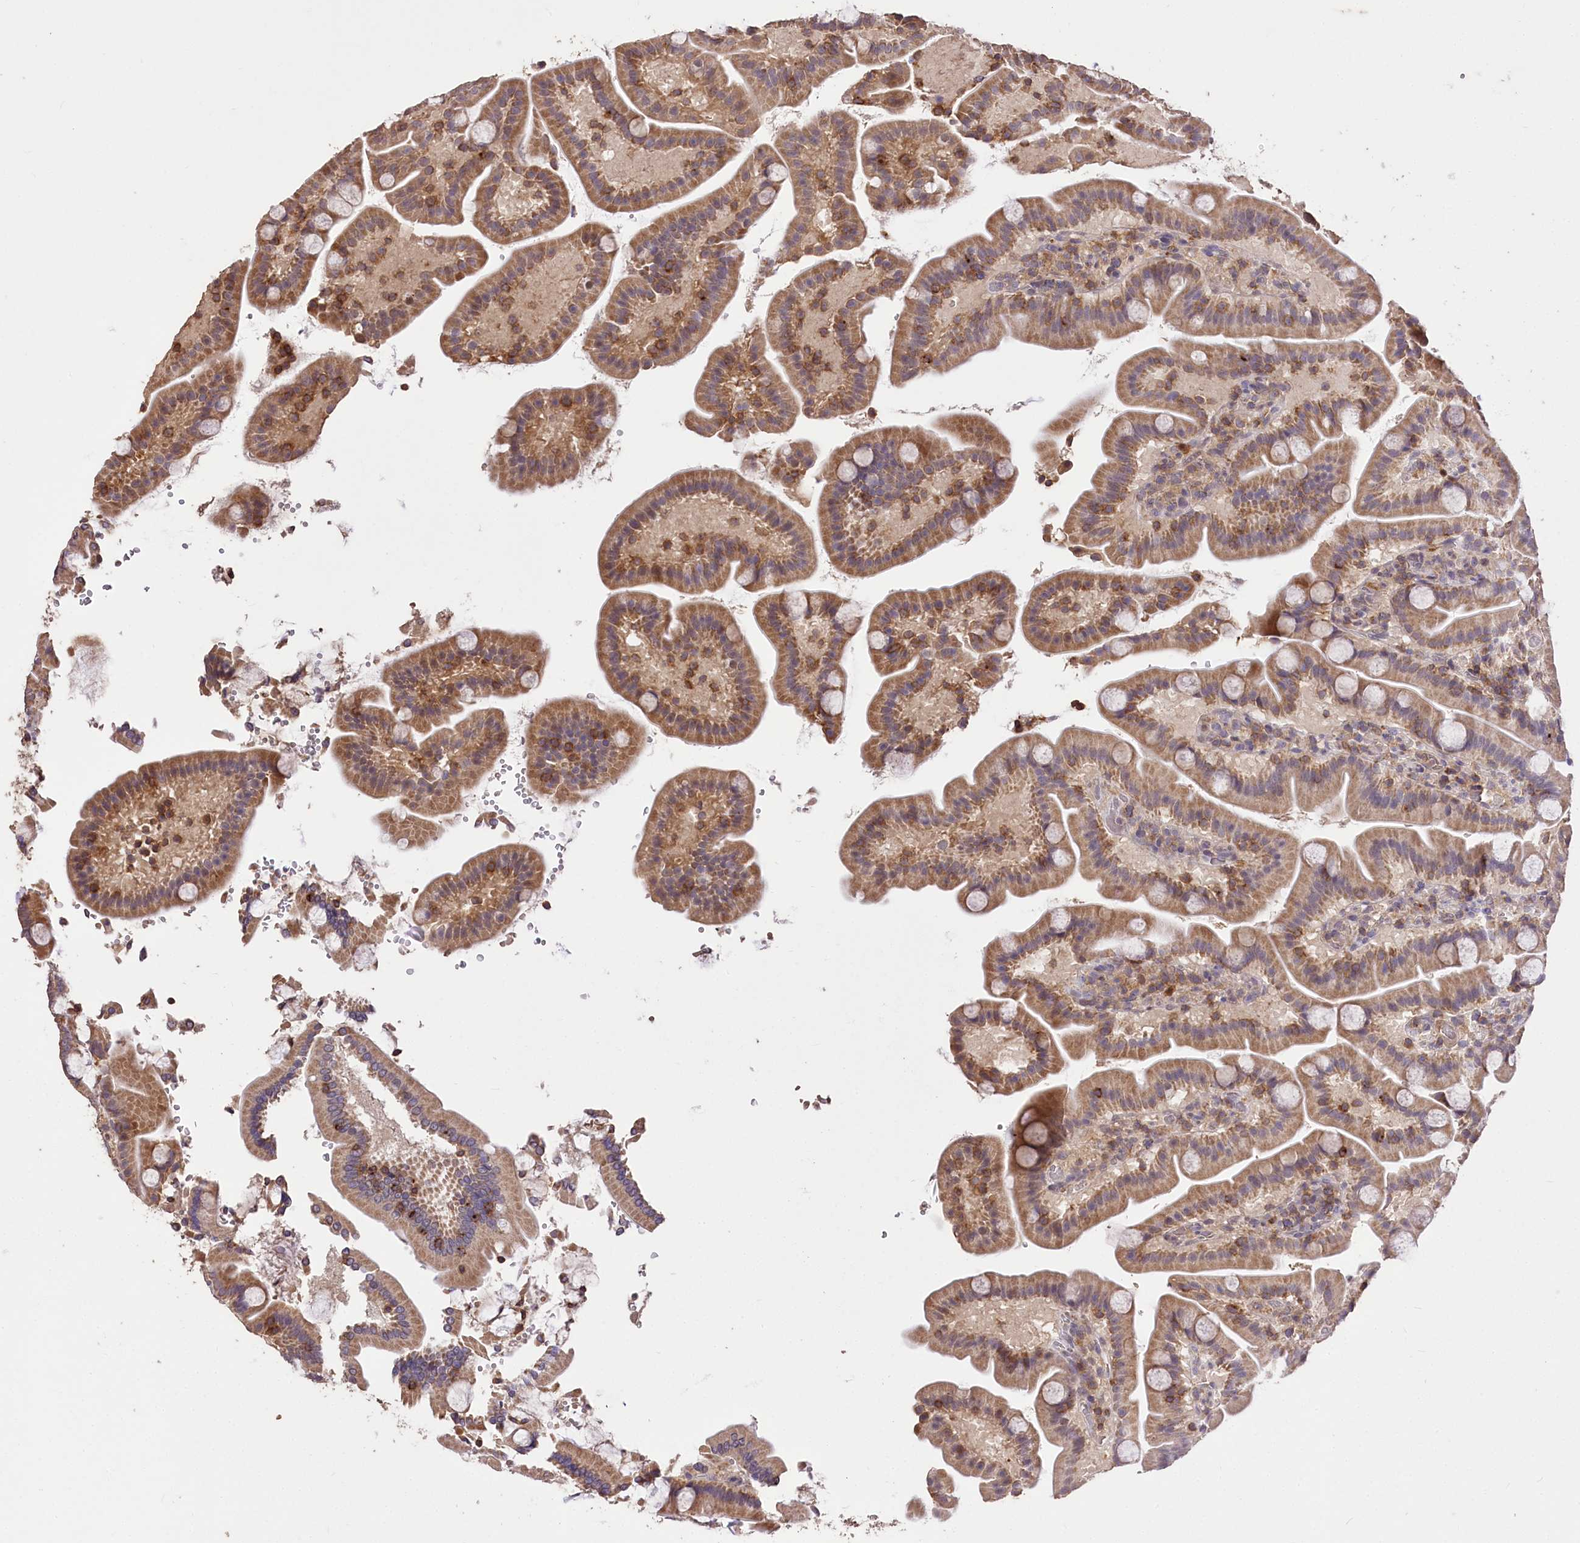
{"staining": {"intensity": "moderate", "quantity": "25%-75%", "location": "cytoplasmic/membranous"}, "tissue": "duodenum", "cell_type": "Glandular cells", "image_type": "normal", "snomed": [{"axis": "morphology", "description": "Normal tissue, NOS"}, {"axis": "topography", "description": "Duodenum"}], "caption": "This is a micrograph of IHC staining of benign duodenum, which shows moderate expression in the cytoplasmic/membranous of glandular cells.", "gene": "SERGEF", "patient": {"sex": "male", "age": 55}}